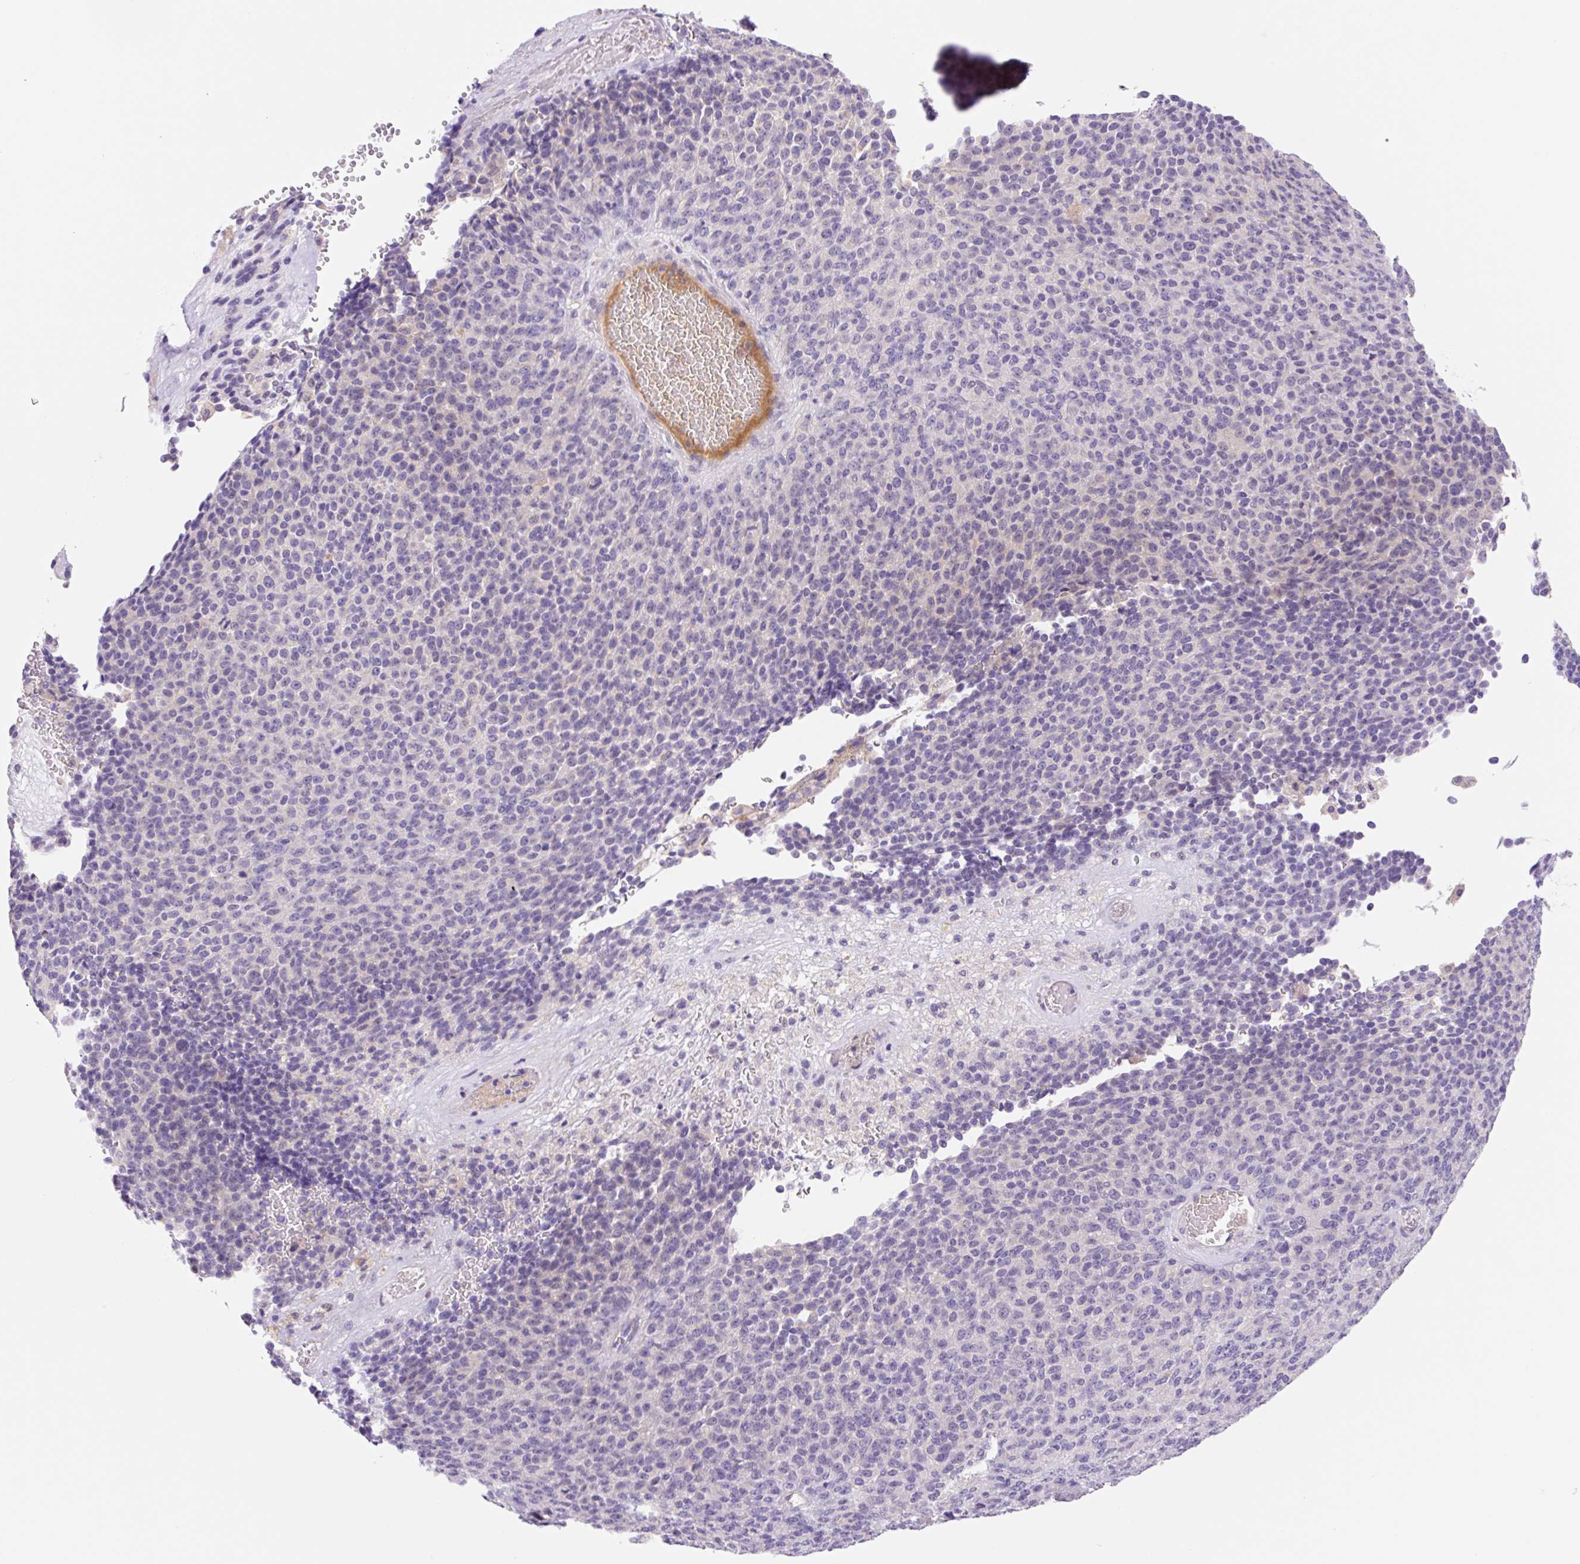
{"staining": {"intensity": "negative", "quantity": "none", "location": "none"}, "tissue": "melanoma", "cell_type": "Tumor cells", "image_type": "cancer", "snomed": [{"axis": "morphology", "description": "Malignant melanoma, Metastatic site"}, {"axis": "topography", "description": "Brain"}], "caption": "DAB (3,3'-diaminobenzidine) immunohistochemical staining of human malignant melanoma (metastatic site) demonstrates no significant staining in tumor cells. (Stains: DAB (3,3'-diaminobenzidine) immunohistochemistry (IHC) with hematoxylin counter stain, Microscopy: brightfield microscopy at high magnification).", "gene": "DENND5A", "patient": {"sex": "female", "age": 56}}